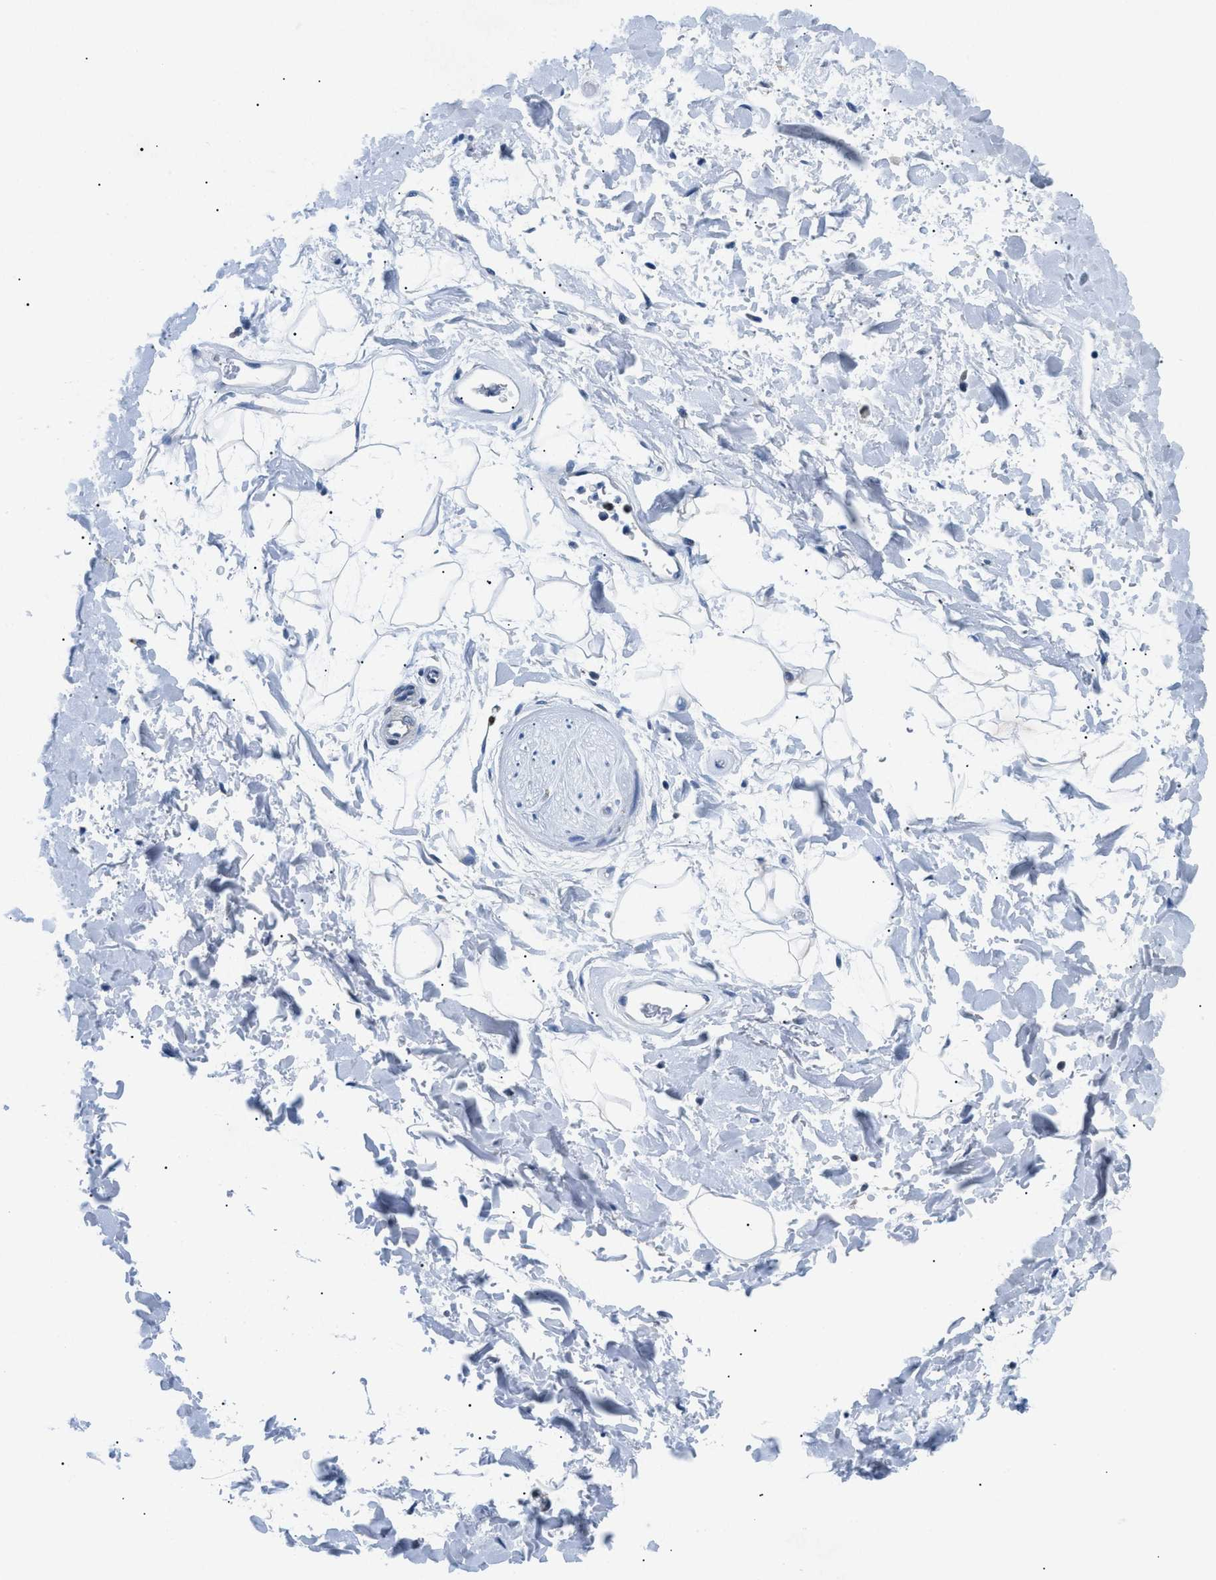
{"staining": {"intensity": "negative", "quantity": "none", "location": "none"}, "tissue": "adipose tissue", "cell_type": "Adipocytes", "image_type": "normal", "snomed": [{"axis": "morphology", "description": "Normal tissue, NOS"}, {"axis": "topography", "description": "Soft tissue"}], "caption": "IHC photomicrograph of unremarkable adipose tissue: adipose tissue stained with DAB (3,3'-diaminobenzidine) shows no significant protein staining in adipocytes.", "gene": "SMARCC1", "patient": {"sex": "male", "age": 72}}